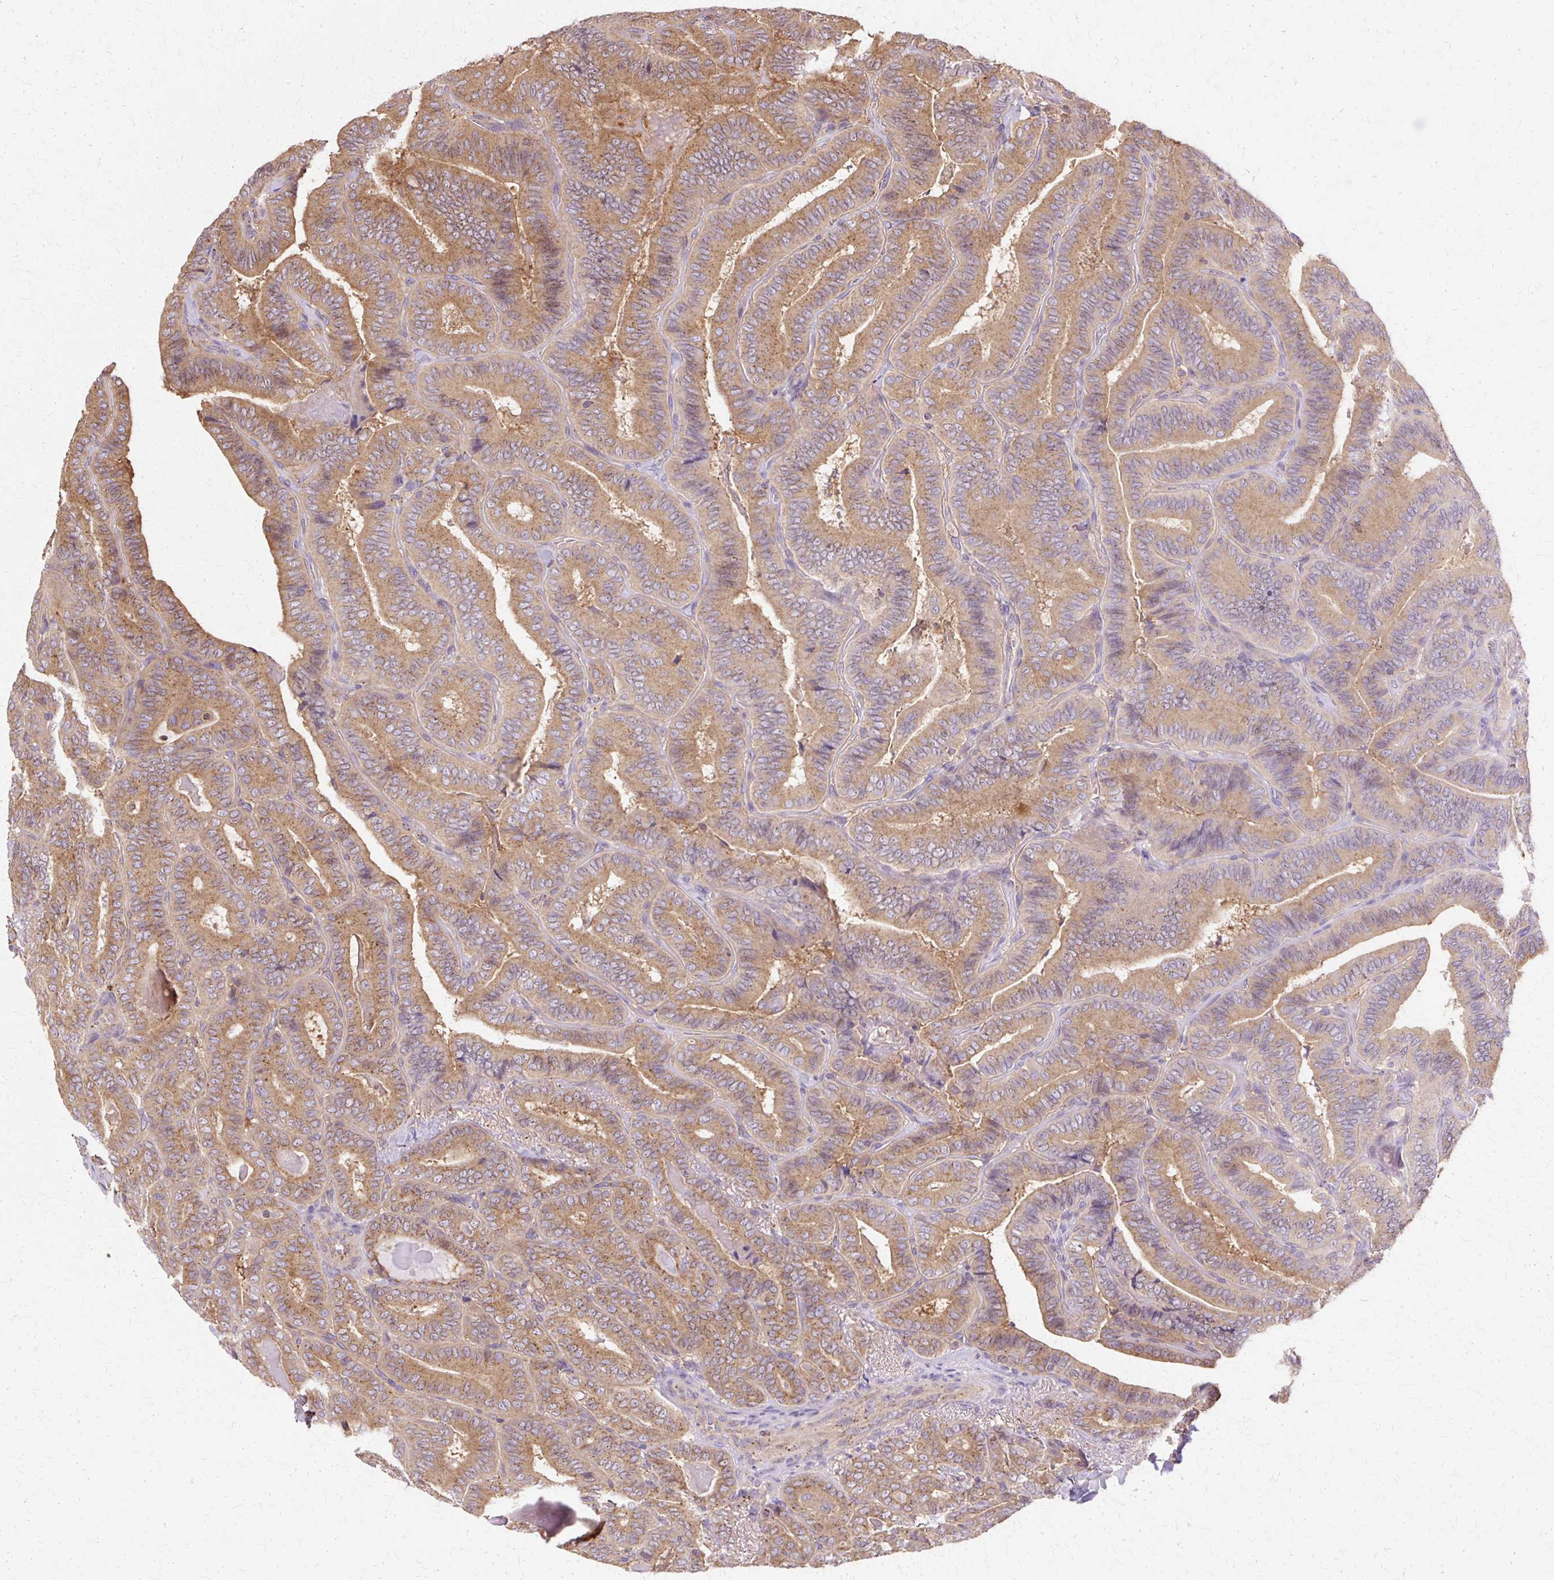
{"staining": {"intensity": "moderate", "quantity": ">75%", "location": "cytoplasmic/membranous"}, "tissue": "thyroid cancer", "cell_type": "Tumor cells", "image_type": "cancer", "snomed": [{"axis": "morphology", "description": "Papillary adenocarcinoma, NOS"}, {"axis": "topography", "description": "Thyroid gland"}], "caption": "Immunohistochemistry (IHC) (DAB) staining of human thyroid cancer (papillary adenocarcinoma) reveals moderate cytoplasmic/membranous protein expression in approximately >75% of tumor cells.", "gene": "COPB1", "patient": {"sex": "male", "age": 61}}